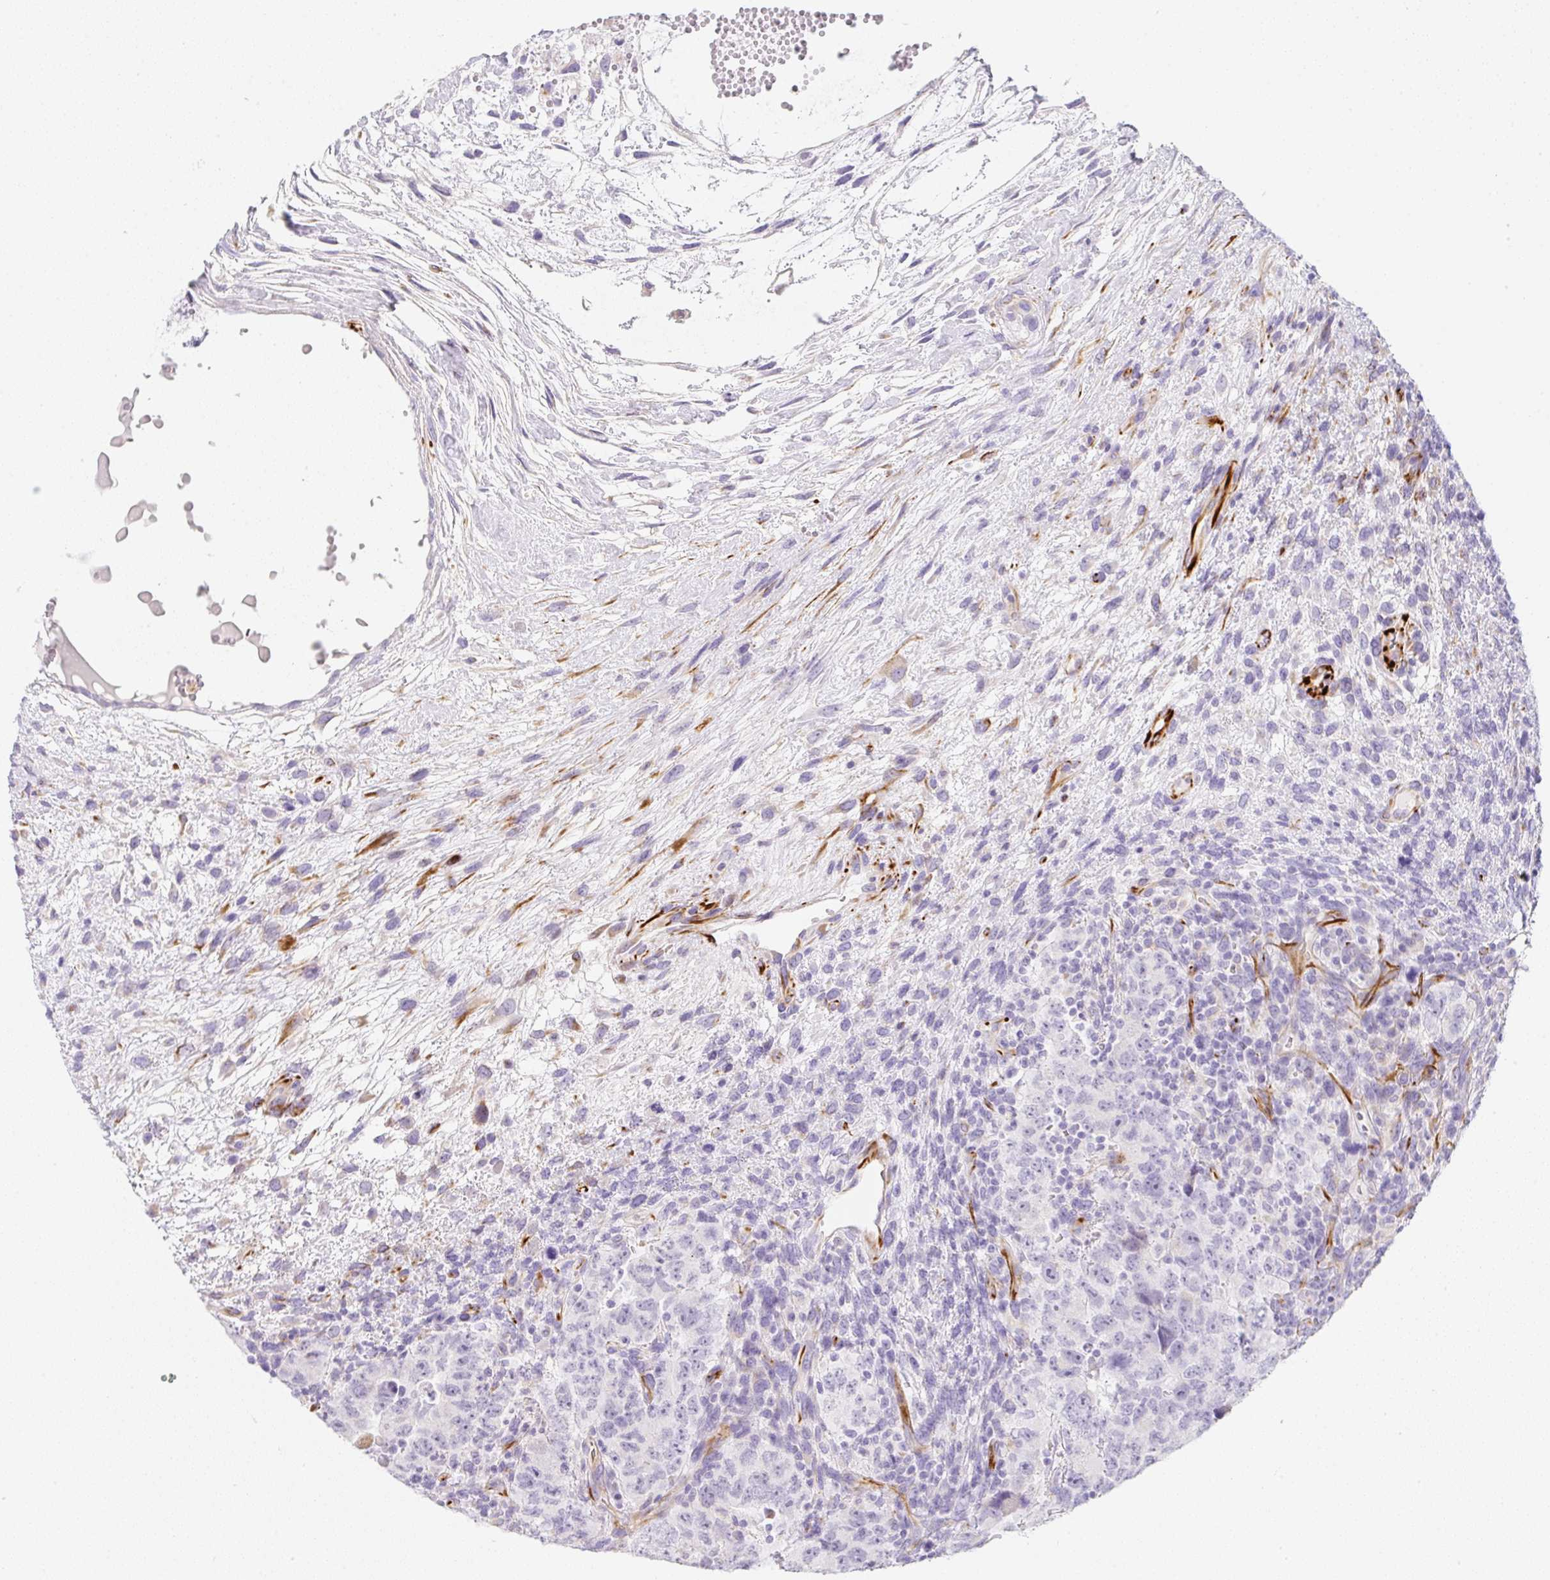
{"staining": {"intensity": "negative", "quantity": "none", "location": "none"}, "tissue": "testis cancer", "cell_type": "Tumor cells", "image_type": "cancer", "snomed": [{"axis": "morphology", "description": "Carcinoma, Embryonal, NOS"}, {"axis": "topography", "description": "Testis"}], "caption": "A photomicrograph of testis cancer (embryonal carcinoma) stained for a protein demonstrates no brown staining in tumor cells.", "gene": "ZNF689", "patient": {"sex": "male", "age": 24}}